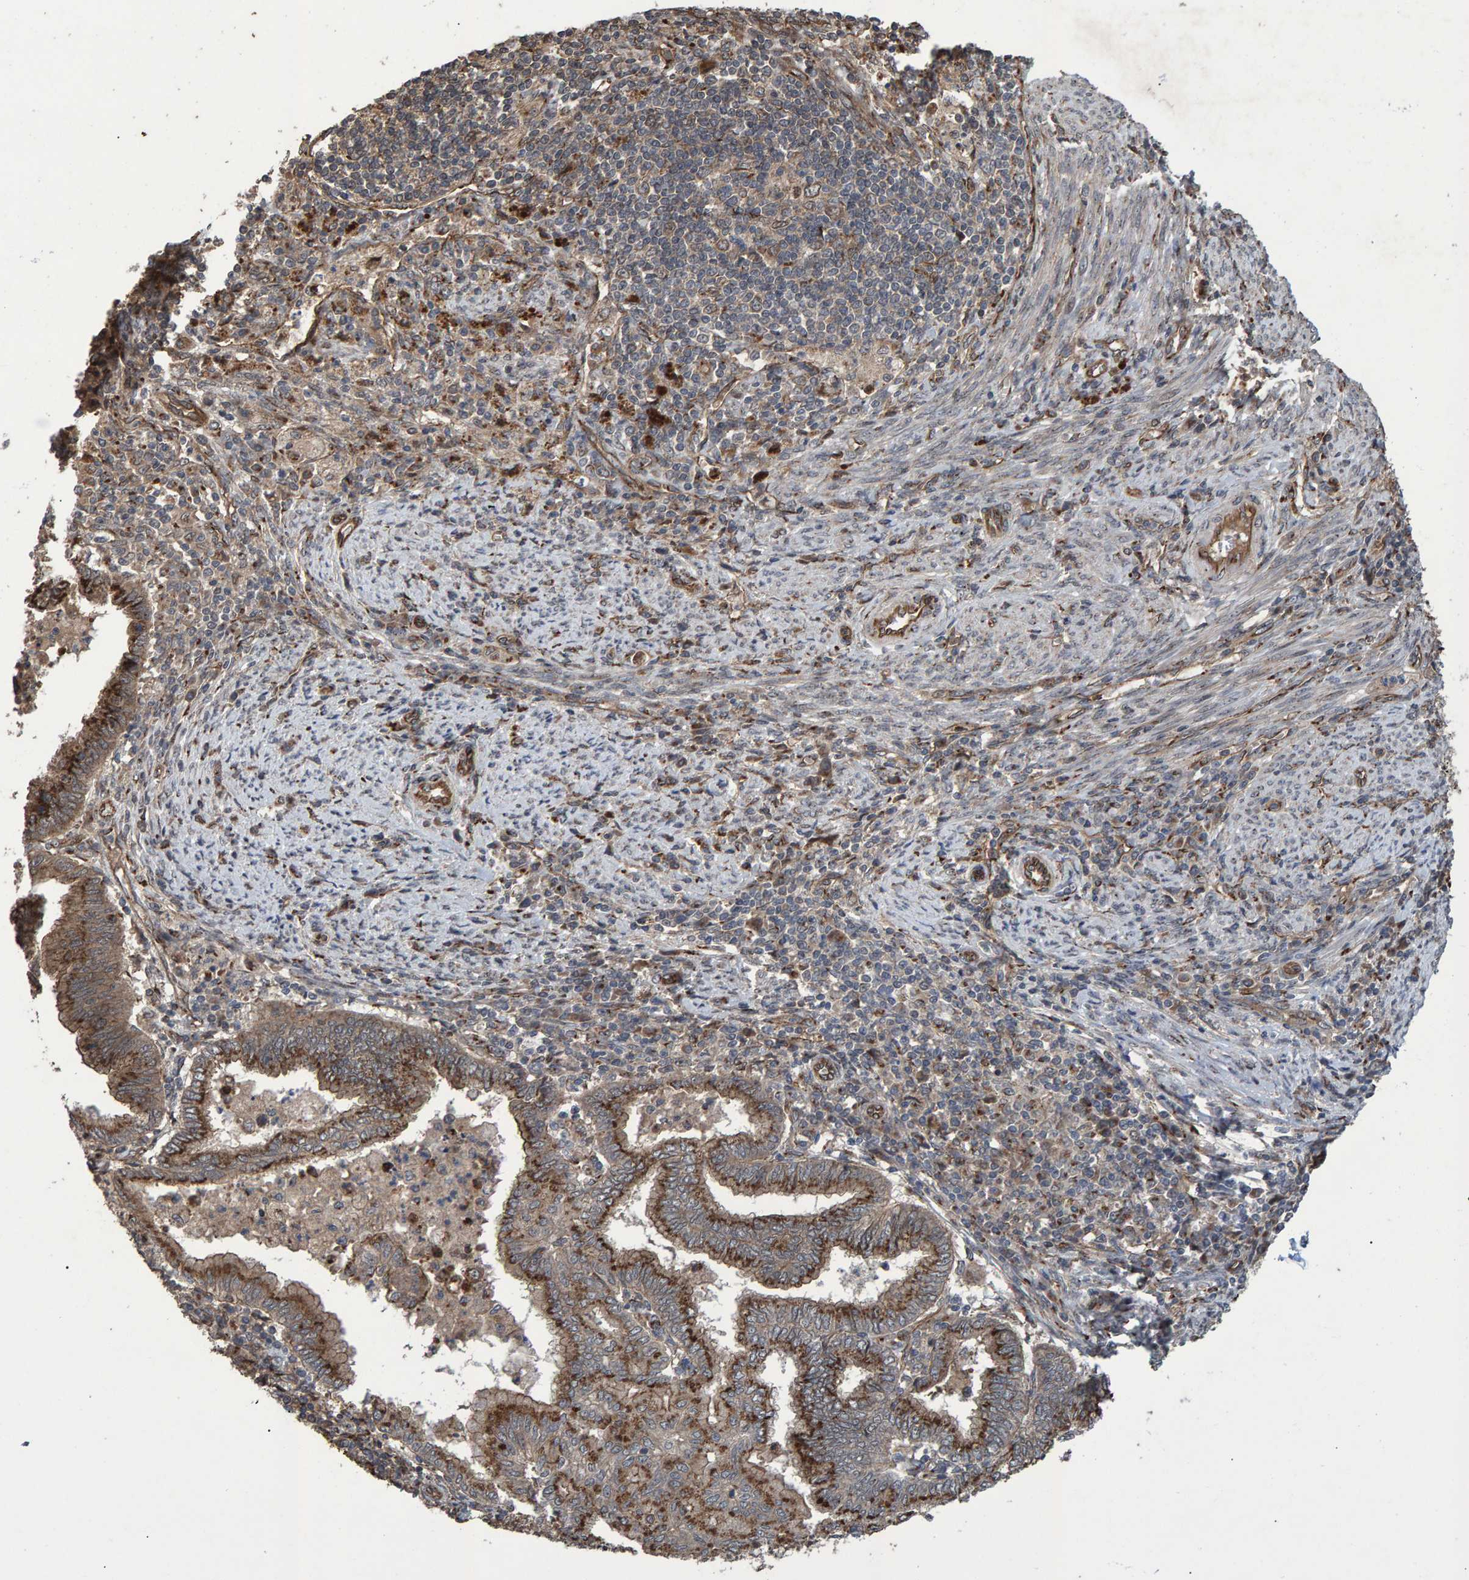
{"staining": {"intensity": "strong", "quantity": ">75%", "location": "cytoplasmic/membranous"}, "tissue": "endometrial cancer", "cell_type": "Tumor cells", "image_type": "cancer", "snomed": [{"axis": "morphology", "description": "Polyp, NOS"}, {"axis": "morphology", "description": "Adenocarcinoma, NOS"}, {"axis": "morphology", "description": "Adenoma, NOS"}, {"axis": "topography", "description": "Endometrium"}], "caption": "Immunohistochemical staining of human adenoma (endometrial) demonstrates high levels of strong cytoplasmic/membranous protein positivity in about >75% of tumor cells. The protein of interest is shown in brown color, while the nuclei are stained blue.", "gene": "TRIM68", "patient": {"sex": "female", "age": 79}}